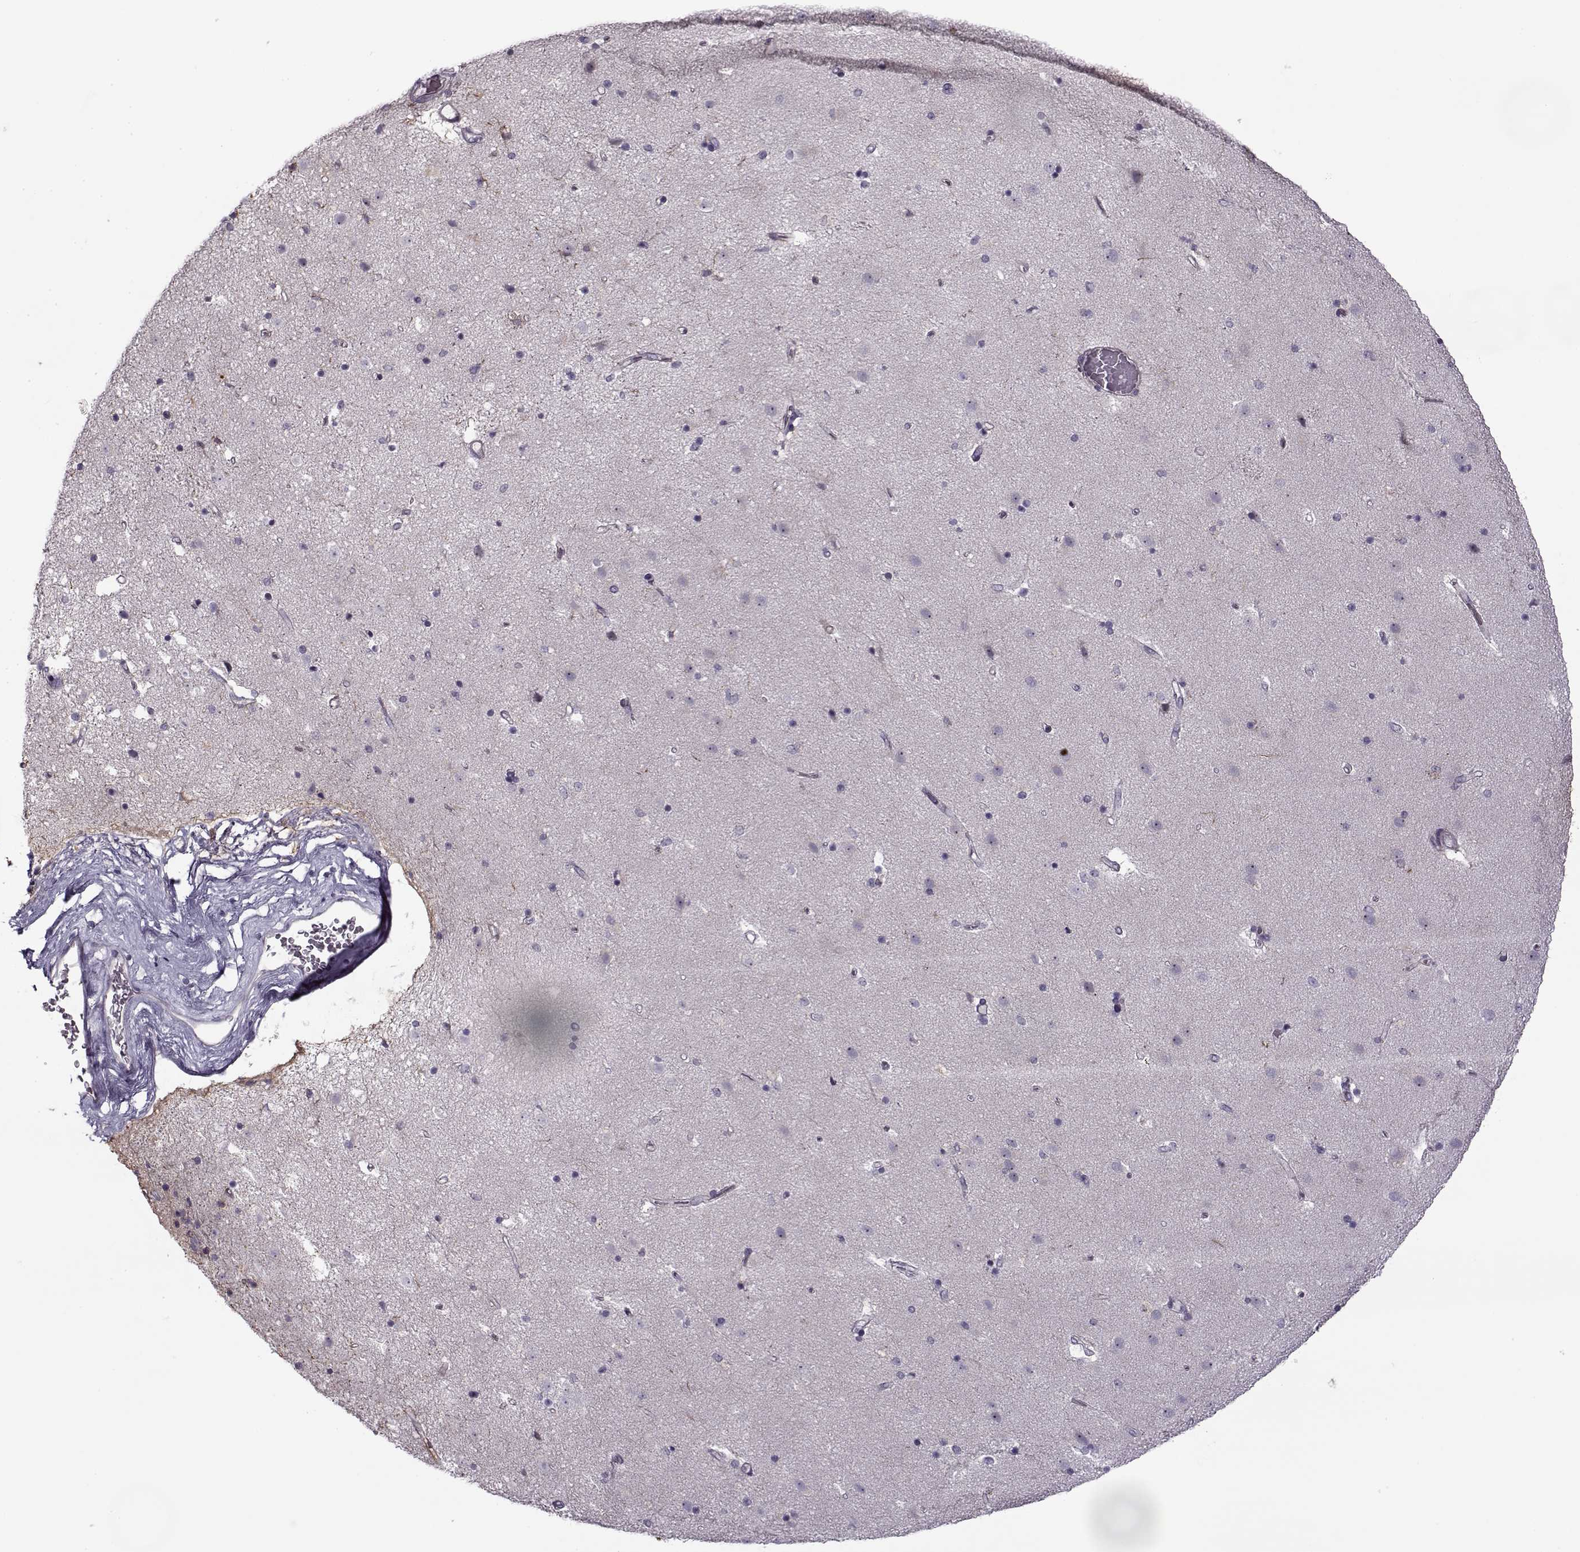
{"staining": {"intensity": "negative", "quantity": "none", "location": "none"}, "tissue": "caudate", "cell_type": "Glial cells", "image_type": "normal", "snomed": [{"axis": "morphology", "description": "Normal tissue, NOS"}, {"axis": "topography", "description": "Lateral ventricle wall"}], "caption": "Protein analysis of unremarkable caudate exhibits no significant expression in glial cells.", "gene": "PNMT", "patient": {"sex": "female", "age": 71}}